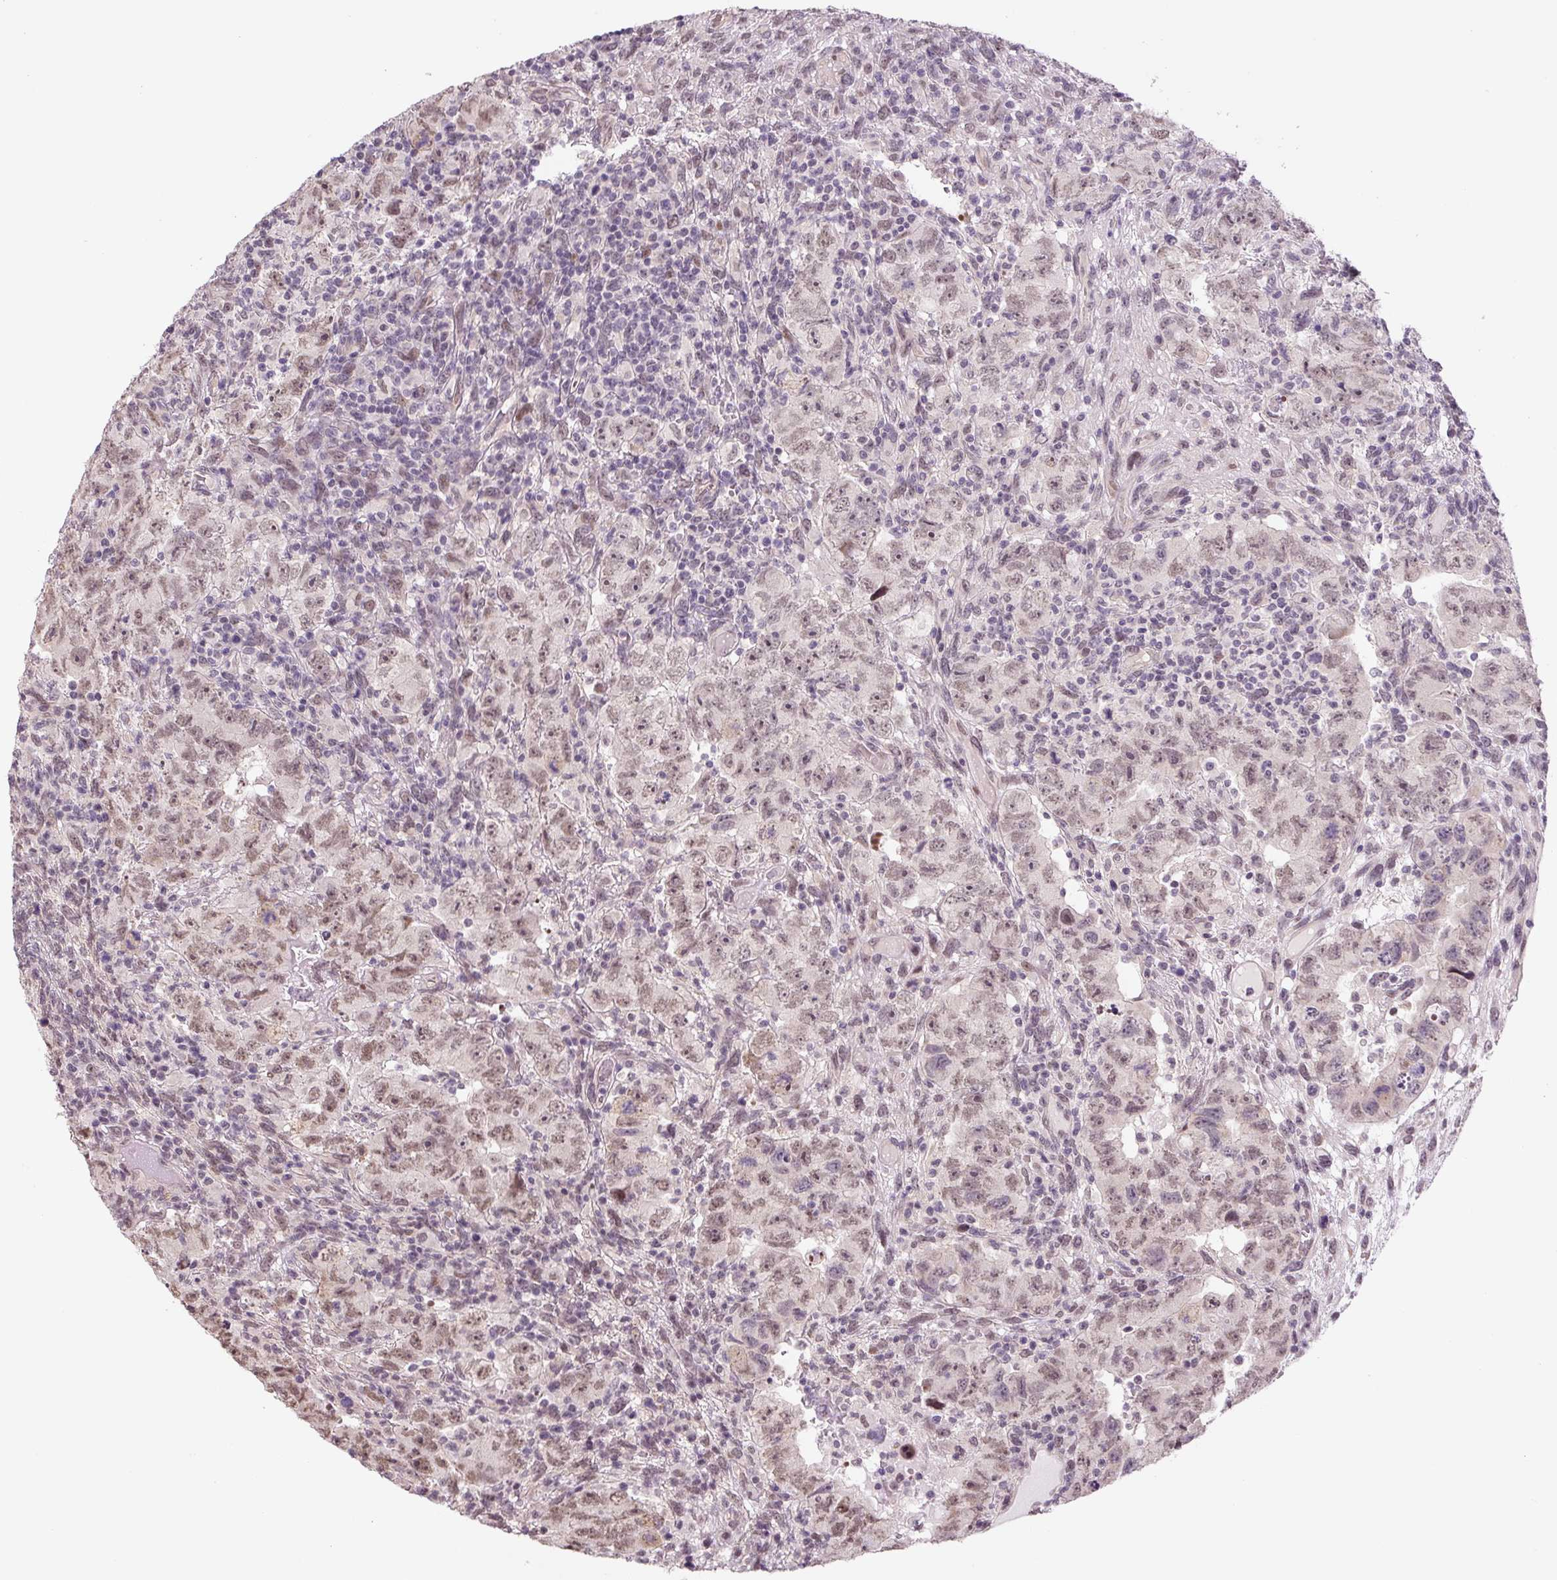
{"staining": {"intensity": "moderate", "quantity": ">75%", "location": "nuclear"}, "tissue": "testis cancer", "cell_type": "Tumor cells", "image_type": "cancer", "snomed": [{"axis": "morphology", "description": "Carcinoma, Embryonal, NOS"}, {"axis": "topography", "description": "Testis"}], "caption": "Approximately >75% of tumor cells in human testis cancer display moderate nuclear protein expression as visualized by brown immunohistochemical staining.", "gene": "TCFL5", "patient": {"sex": "male", "age": 24}}